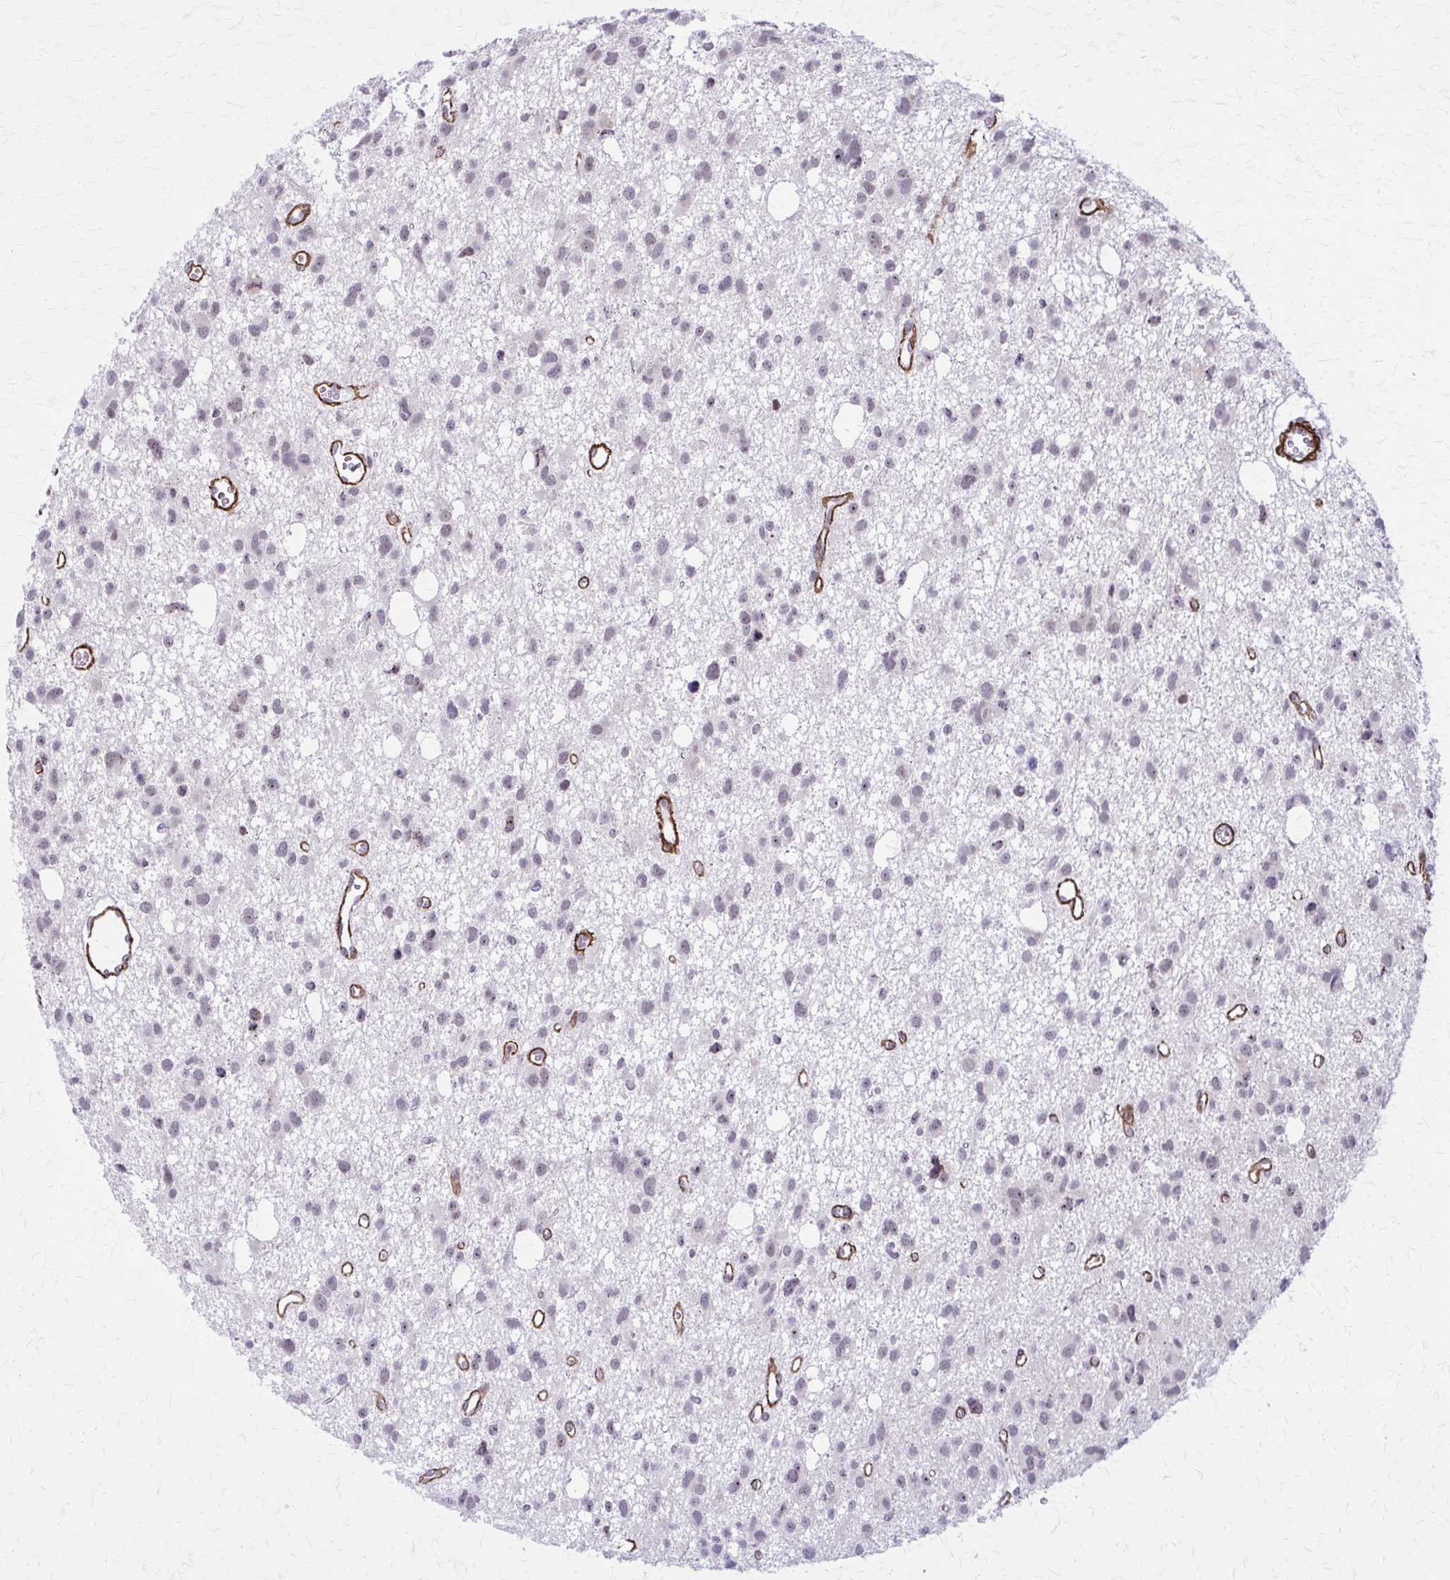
{"staining": {"intensity": "negative", "quantity": "none", "location": "none"}, "tissue": "glioma", "cell_type": "Tumor cells", "image_type": "cancer", "snomed": [{"axis": "morphology", "description": "Glioma, malignant, High grade"}, {"axis": "topography", "description": "Brain"}], "caption": "This is a histopathology image of immunohistochemistry (IHC) staining of glioma, which shows no positivity in tumor cells.", "gene": "NRBF2", "patient": {"sex": "male", "age": 23}}